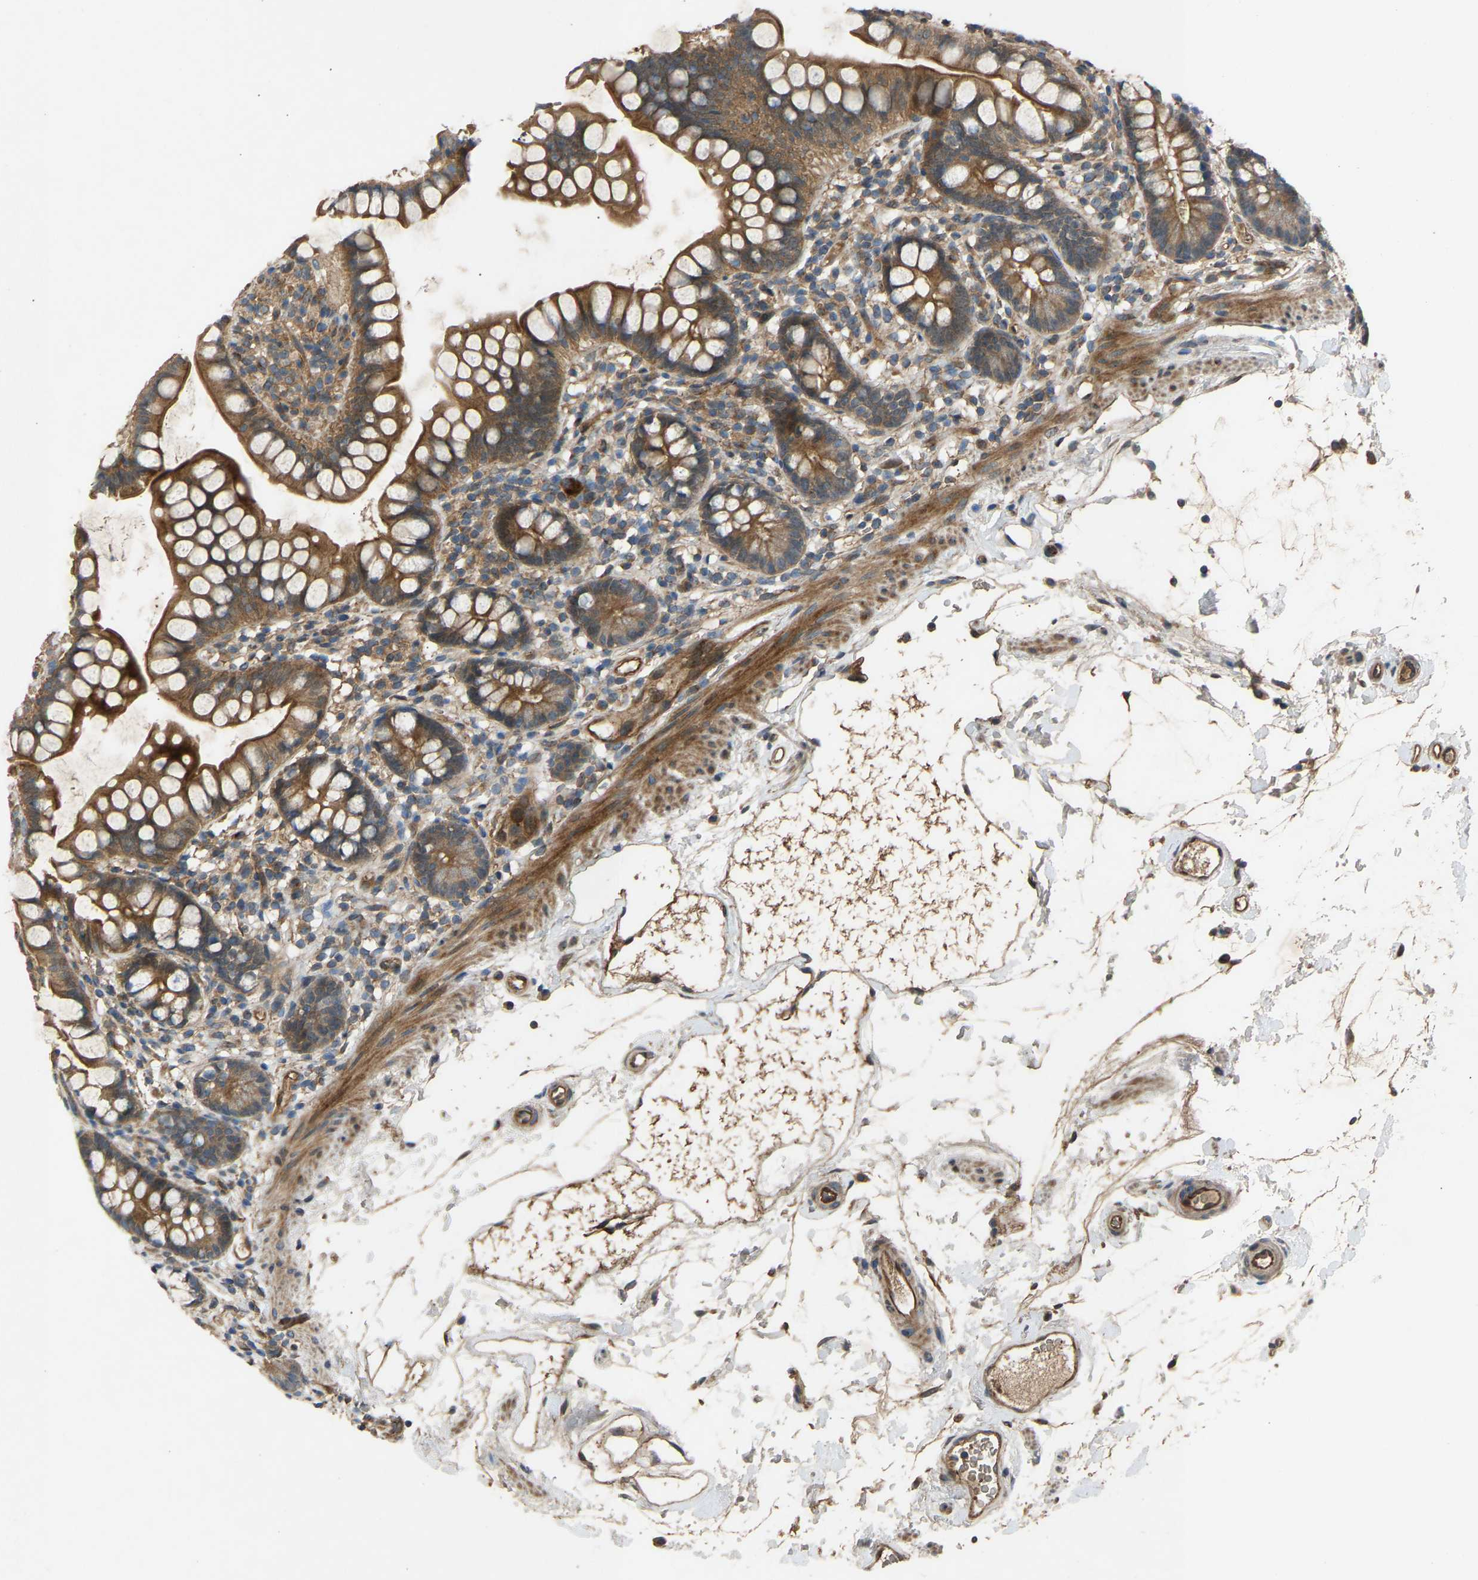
{"staining": {"intensity": "moderate", "quantity": ">75%", "location": "cytoplasmic/membranous"}, "tissue": "small intestine", "cell_type": "Glandular cells", "image_type": "normal", "snomed": [{"axis": "morphology", "description": "Normal tissue, NOS"}, {"axis": "topography", "description": "Small intestine"}], "caption": "A photomicrograph of human small intestine stained for a protein demonstrates moderate cytoplasmic/membranous brown staining in glandular cells. The protein is shown in brown color, while the nuclei are stained blue.", "gene": "GAS2L1", "patient": {"sex": "female", "age": 84}}